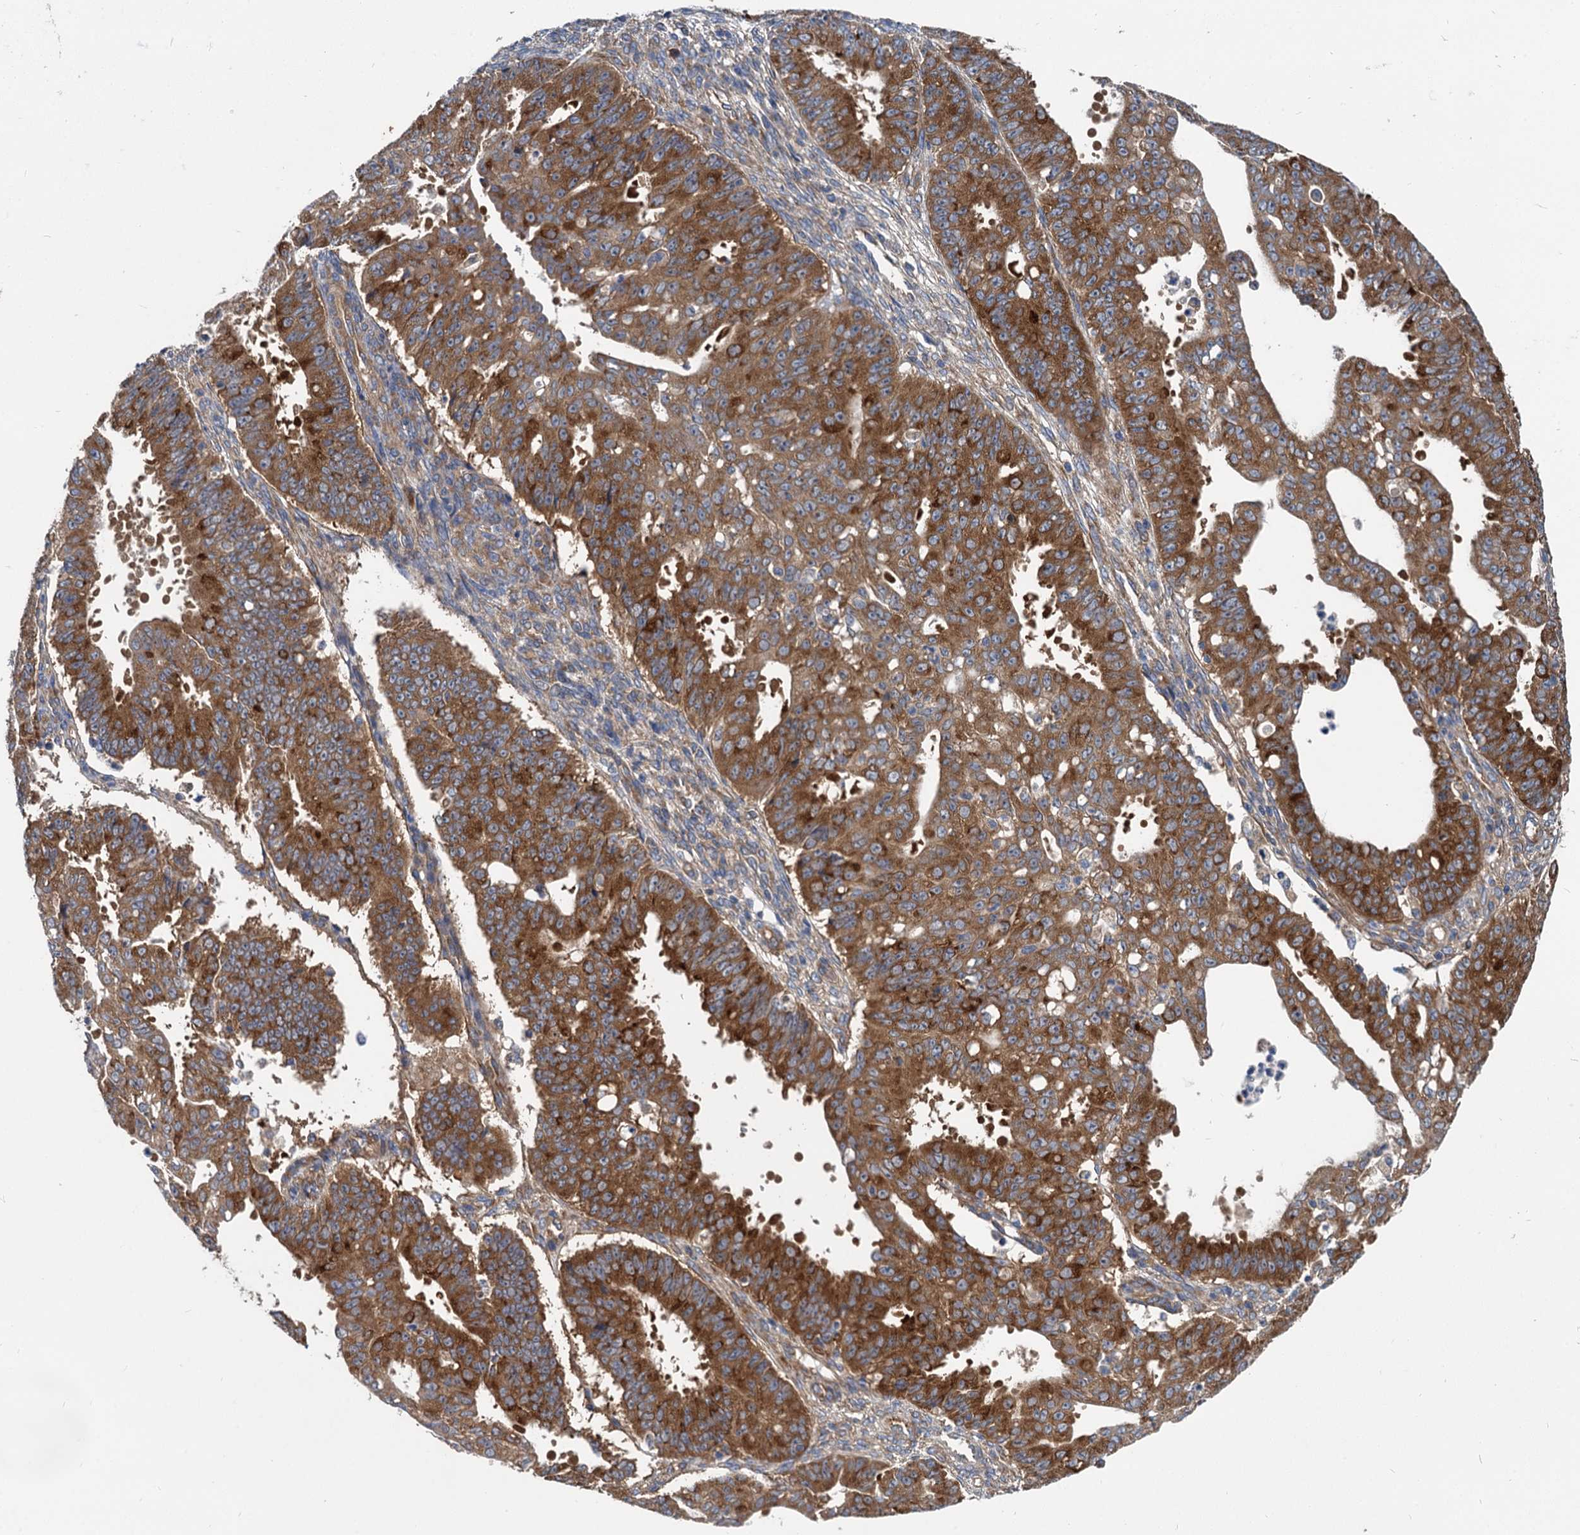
{"staining": {"intensity": "strong", "quantity": ">75%", "location": "cytoplasmic/membranous"}, "tissue": "ovarian cancer", "cell_type": "Tumor cells", "image_type": "cancer", "snomed": [{"axis": "morphology", "description": "Carcinoma, endometroid"}, {"axis": "topography", "description": "Appendix"}, {"axis": "topography", "description": "Ovary"}], "caption": "Tumor cells demonstrate strong cytoplasmic/membranous staining in approximately >75% of cells in ovarian cancer.", "gene": "EIF2B2", "patient": {"sex": "female", "age": 42}}